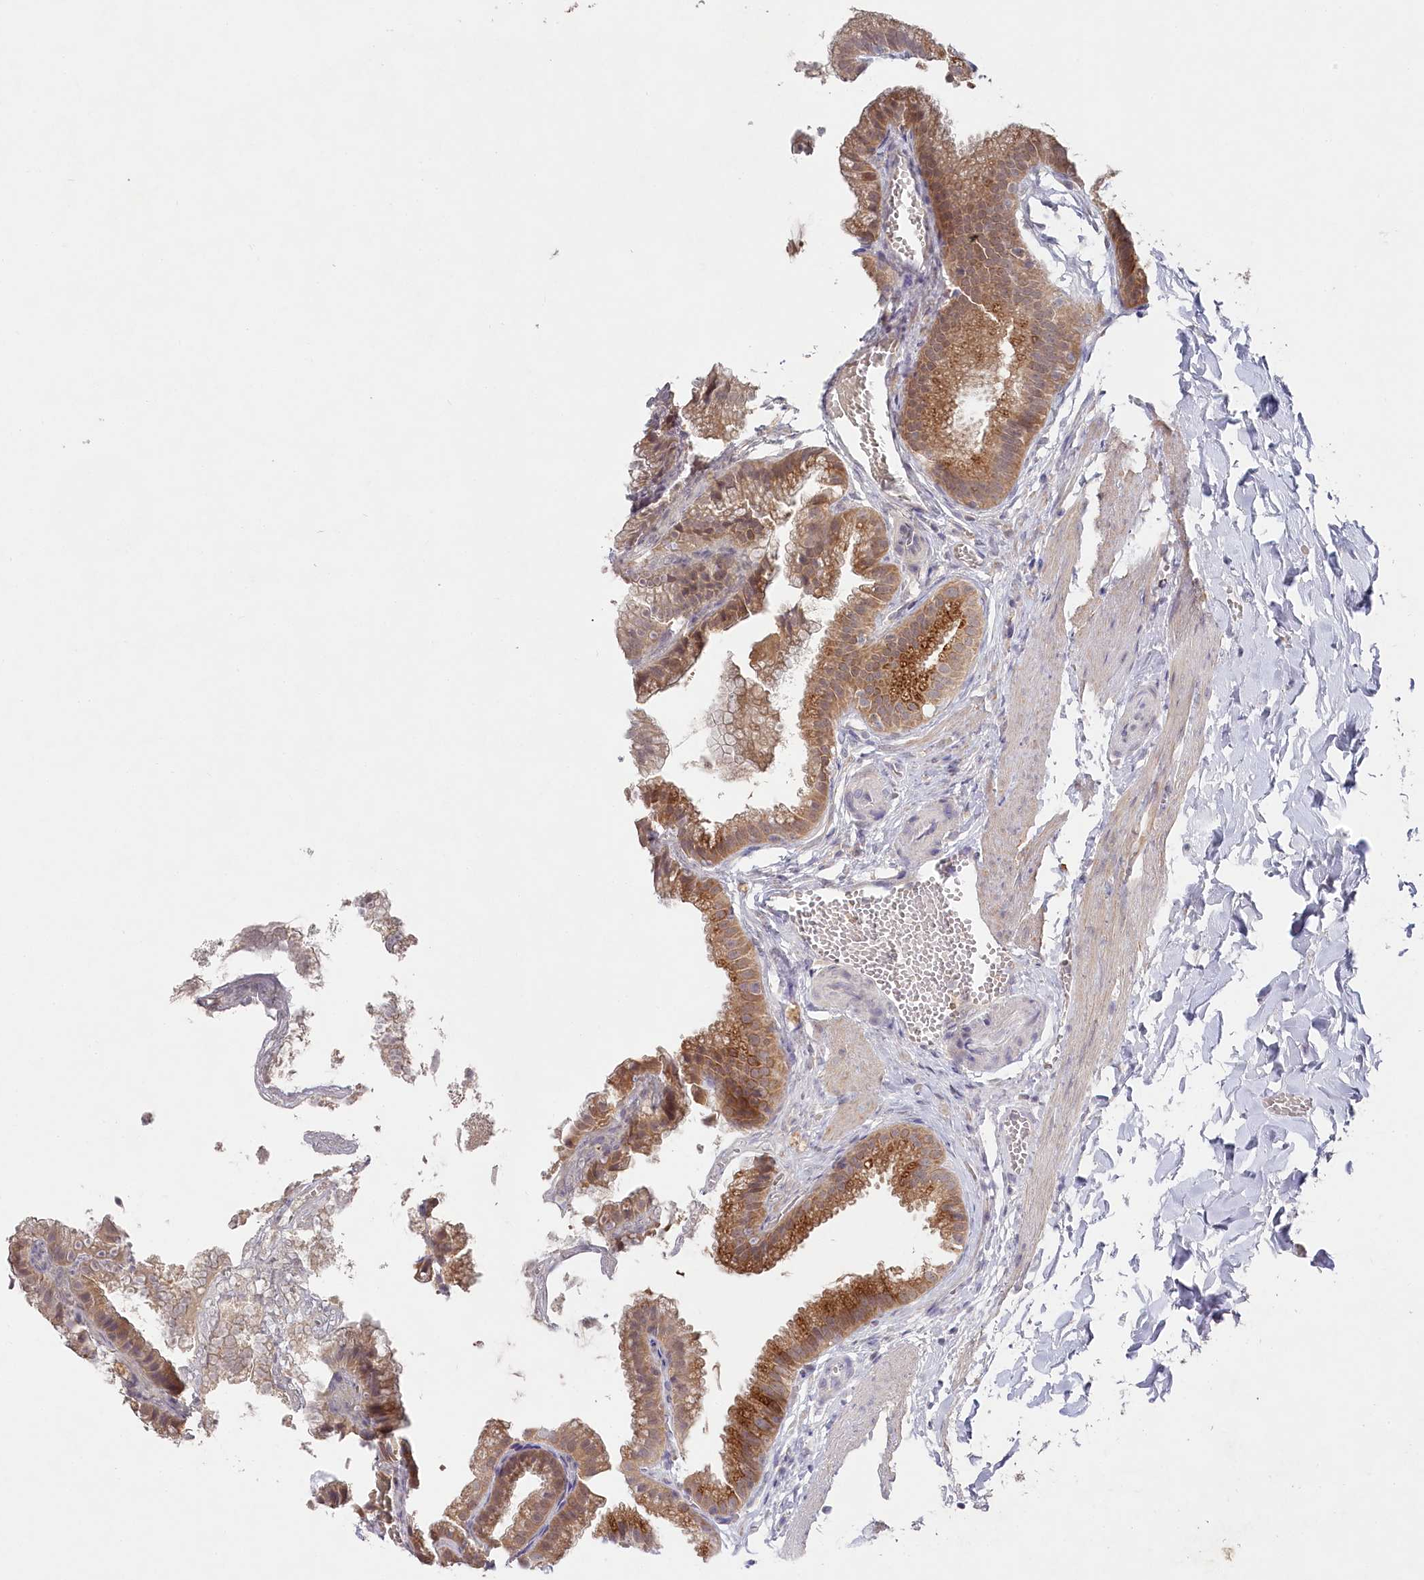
{"staining": {"intensity": "moderate", "quantity": ">75%", "location": "cytoplasmic/membranous"}, "tissue": "gallbladder", "cell_type": "Glandular cells", "image_type": "normal", "snomed": [{"axis": "morphology", "description": "Normal tissue, NOS"}, {"axis": "topography", "description": "Gallbladder"}], "caption": "Gallbladder stained with DAB immunohistochemistry exhibits medium levels of moderate cytoplasmic/membranous expression in approximately >75% of glandular cells.", "gene": "AAMDC", "patient": {"sex": "male", "age": 38}}